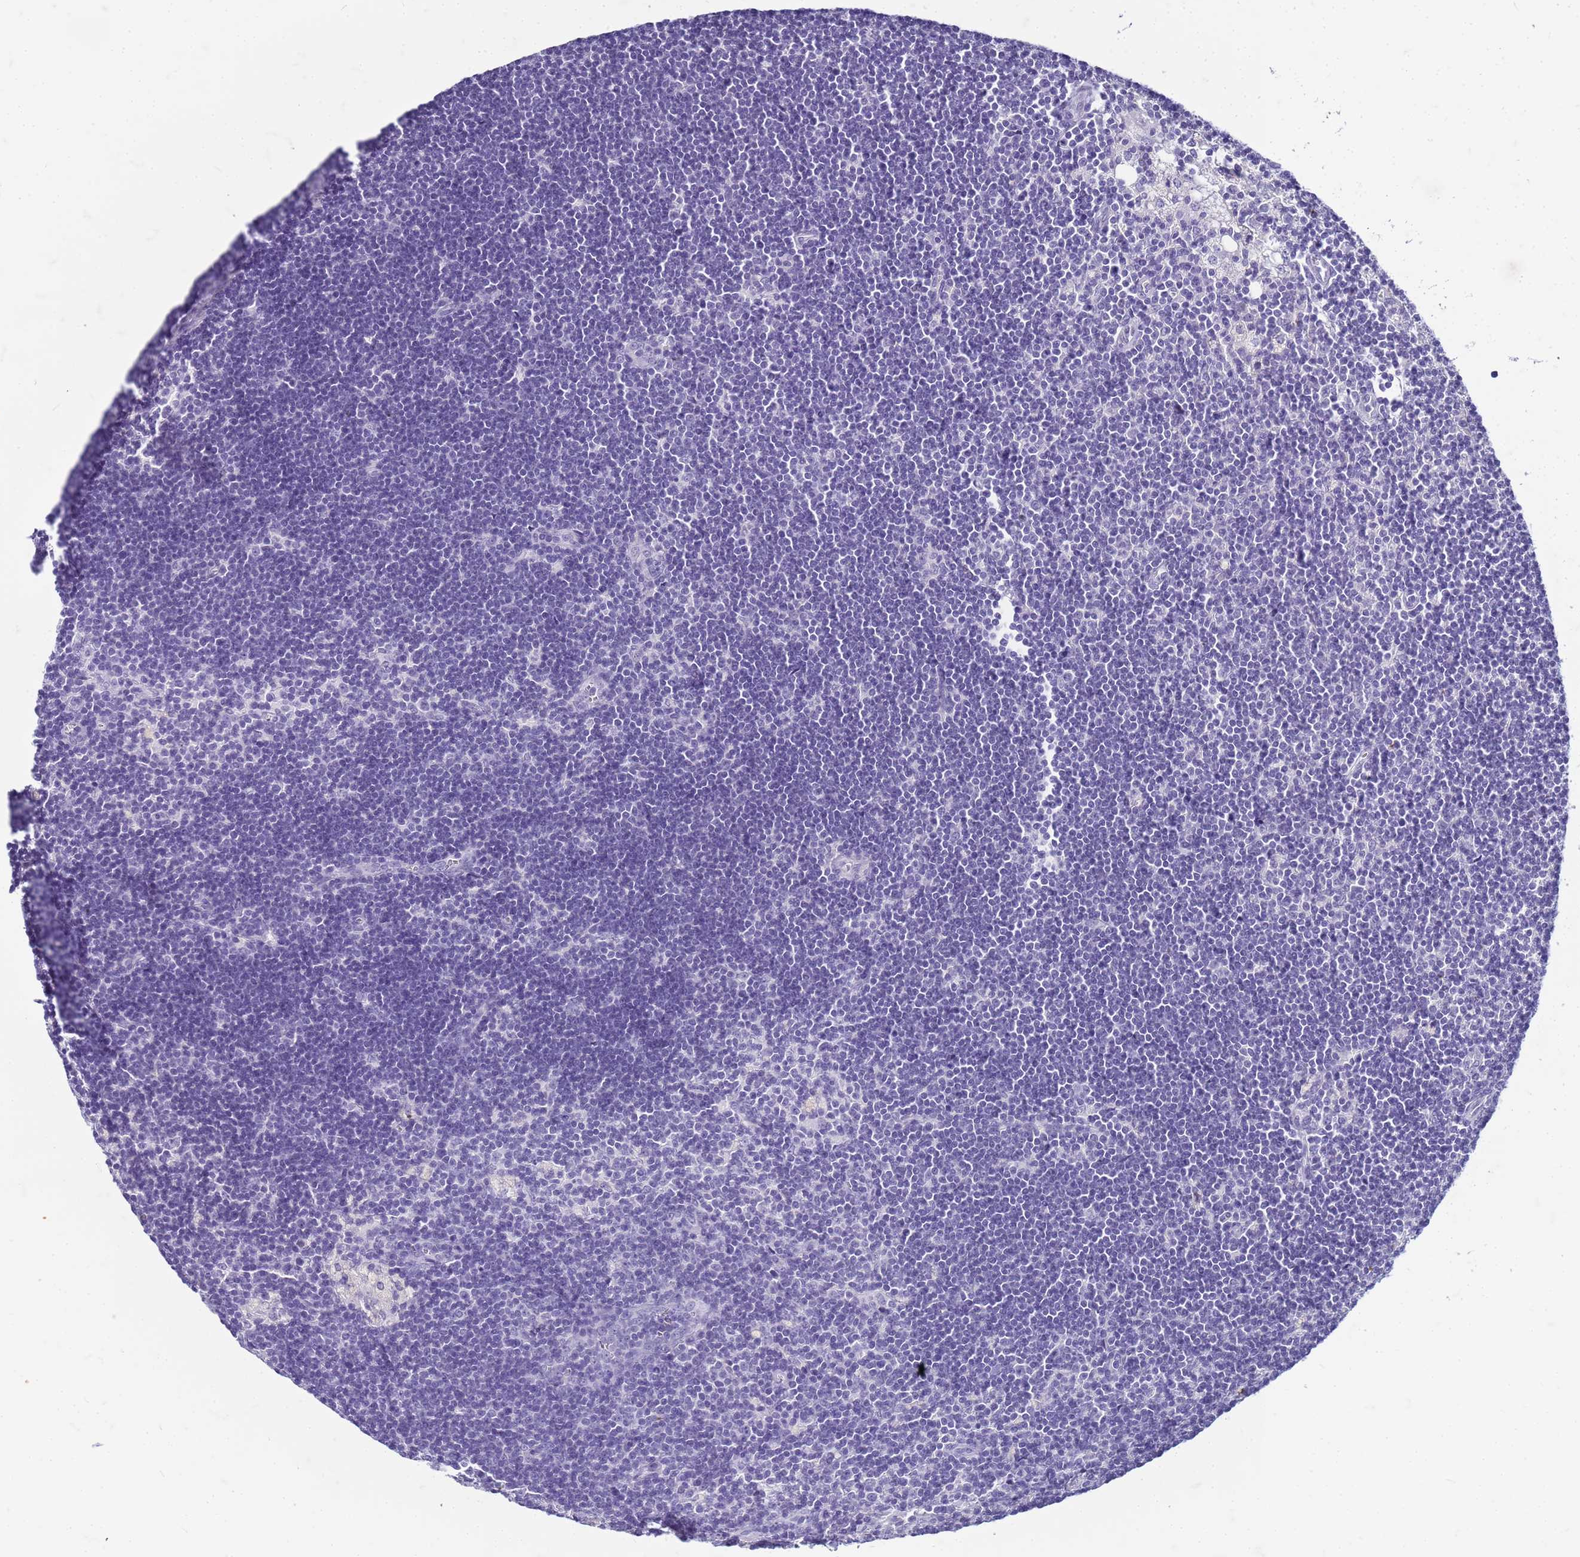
{"staining": {"intensity": "negative", "quantity": "none", "location": "none"}, "tissue": "lymph node", "cell_type": "Germinal center cells", "image_type": "normal", "snomed": [{"axis": "morphology", "description": "Normal tissue, NOS"}, {"axis": "topography", "description": "Lymph node"}], "caption": "Immunohistochemistry (IHC) histopathology image of unremarkable lymph node: human lymph node stained with DAB (3,3'-diaminobenzidine) shows no significant protein expression in germinal center cells.", "gene": "CFAP100", "patient": {"sex": "male", "age": 24}}